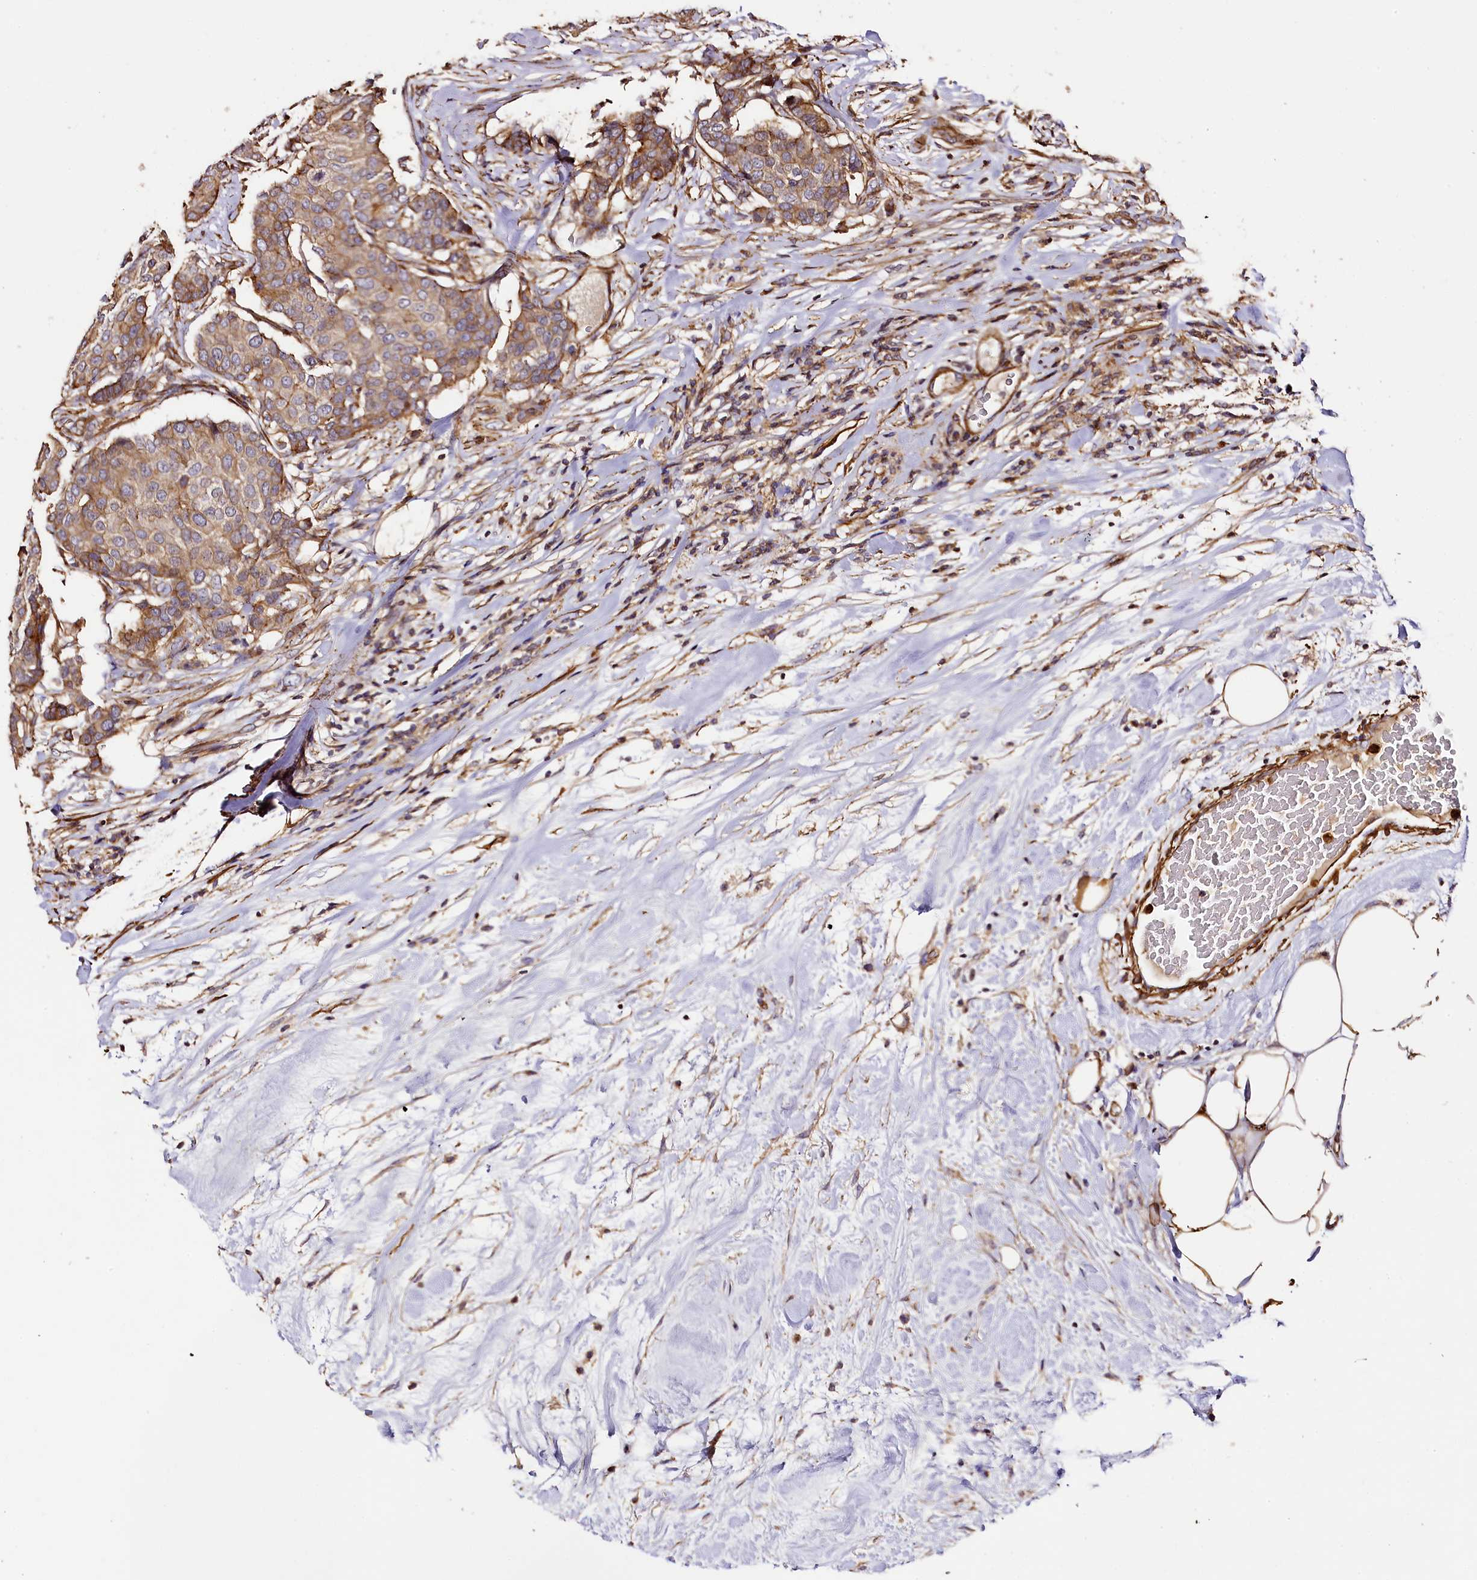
{"staining": {"intensity": "moderate", "quantity": ">75%", "location": "cytoplasmic/membranous"}, "tissue": "breast cancer", "cell_type": "Tumor cells", "image_type": "cancer", "snomed": [{"axis": "morphology", "description": "Duct carcinoma"}, {"axis": "topography", "description": "Breast"}], "caption": "A brown stain labels moderate cytoplasmic/membranous staining of a protein in human infiltrating ductal carcinoma (breast) tumor cells.", "gene": "RAPSN", "patient": {"sex": "female", "age": 75}}